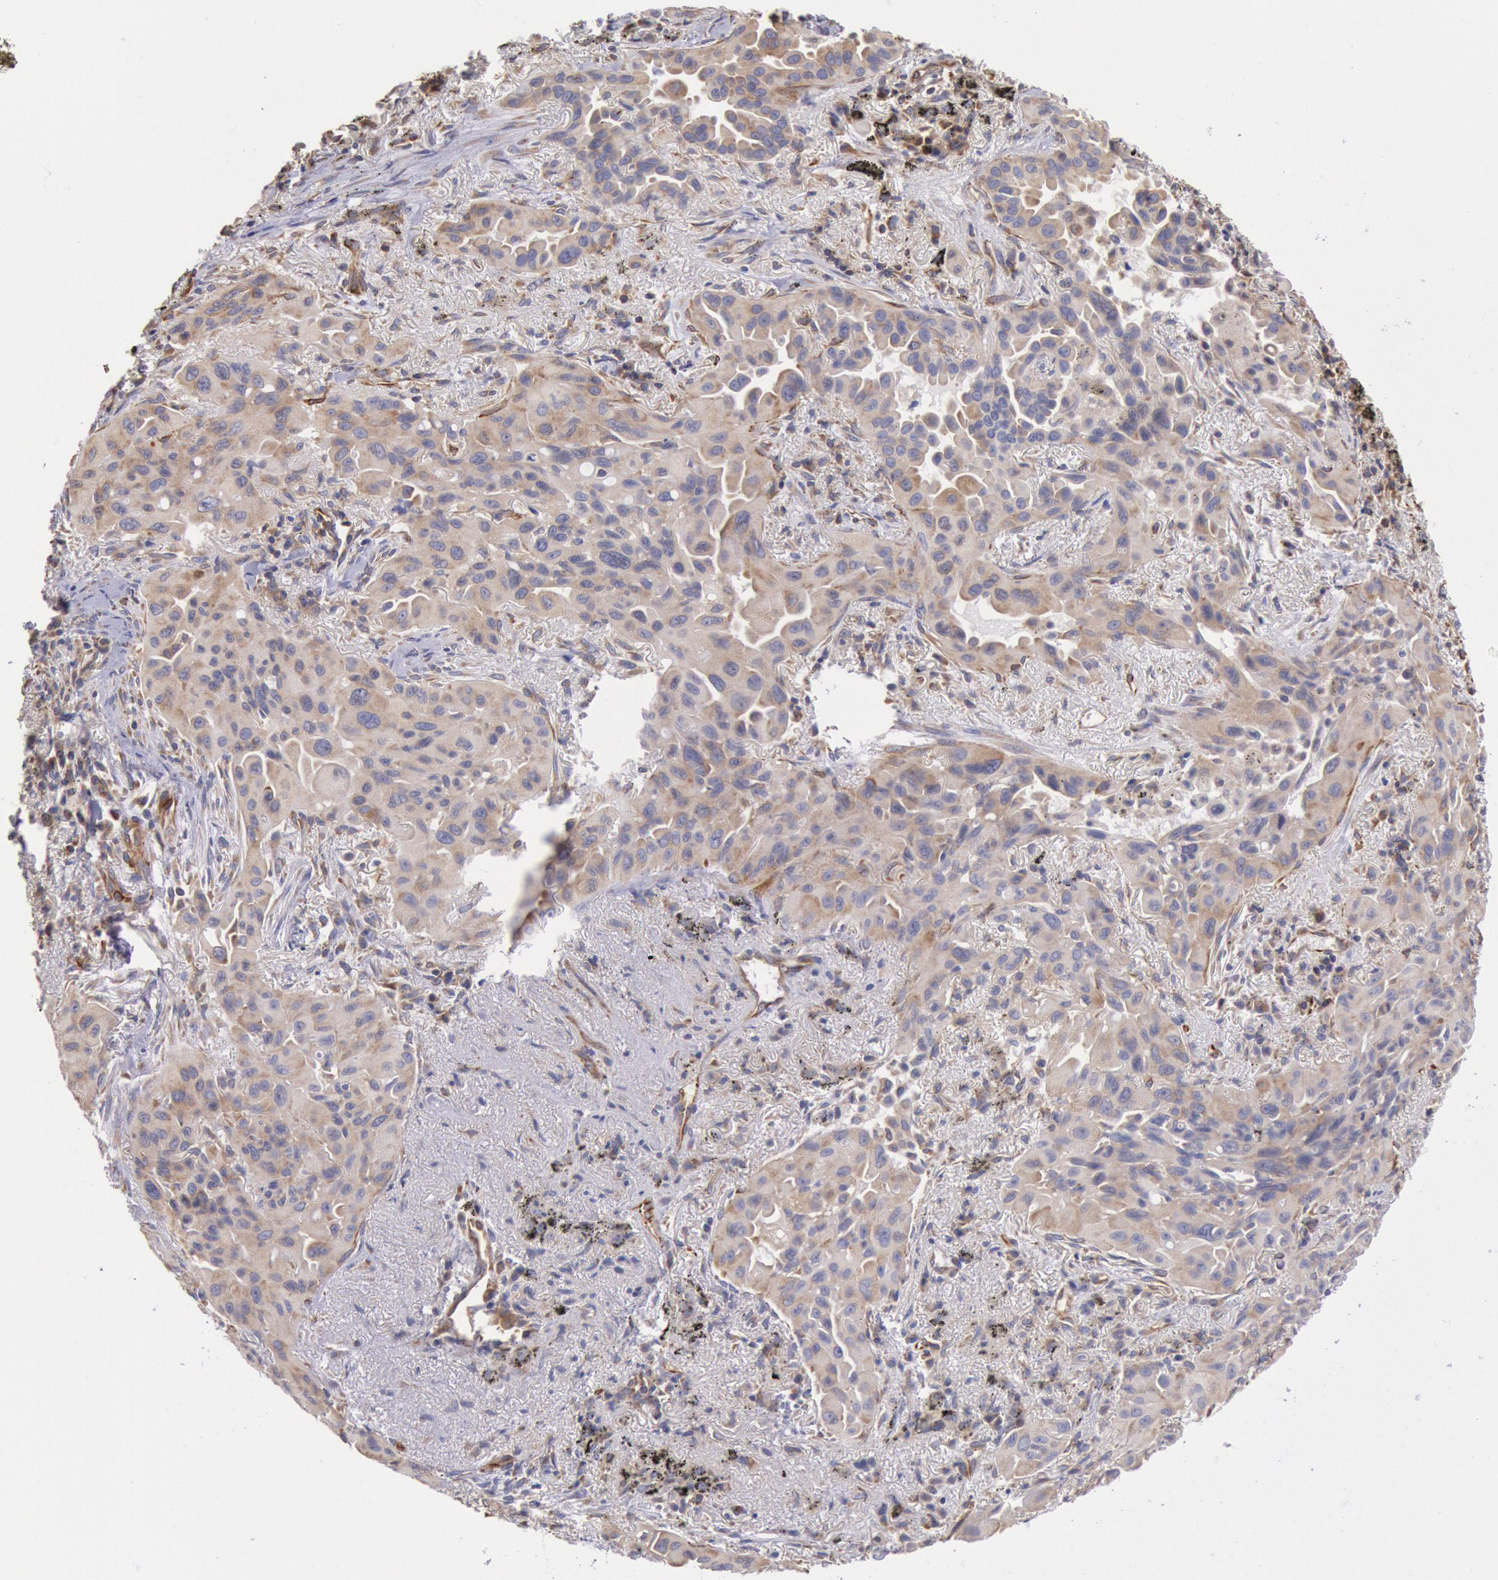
{"staining": {"intensity": "weak", "quantity": ">75%", "location": "cytoplasmic/membranous"}, "tissue": "lung cancer", "cell_type": "Tumor cells", "image_type": "cancer", "snomed": [{"axis": "morphology", "description": "Adenocarcinoma, NOS"}, {"axis": "topography", "description": "Lung"}], "caption": "This is a histology image of IHC staining of adenocarcinoma (lung), which shows weak staining in the cytoplasmic/membranous of tumor cells.", "gene": "DRG1", "patient": {"sex": "male", "age": 68}}